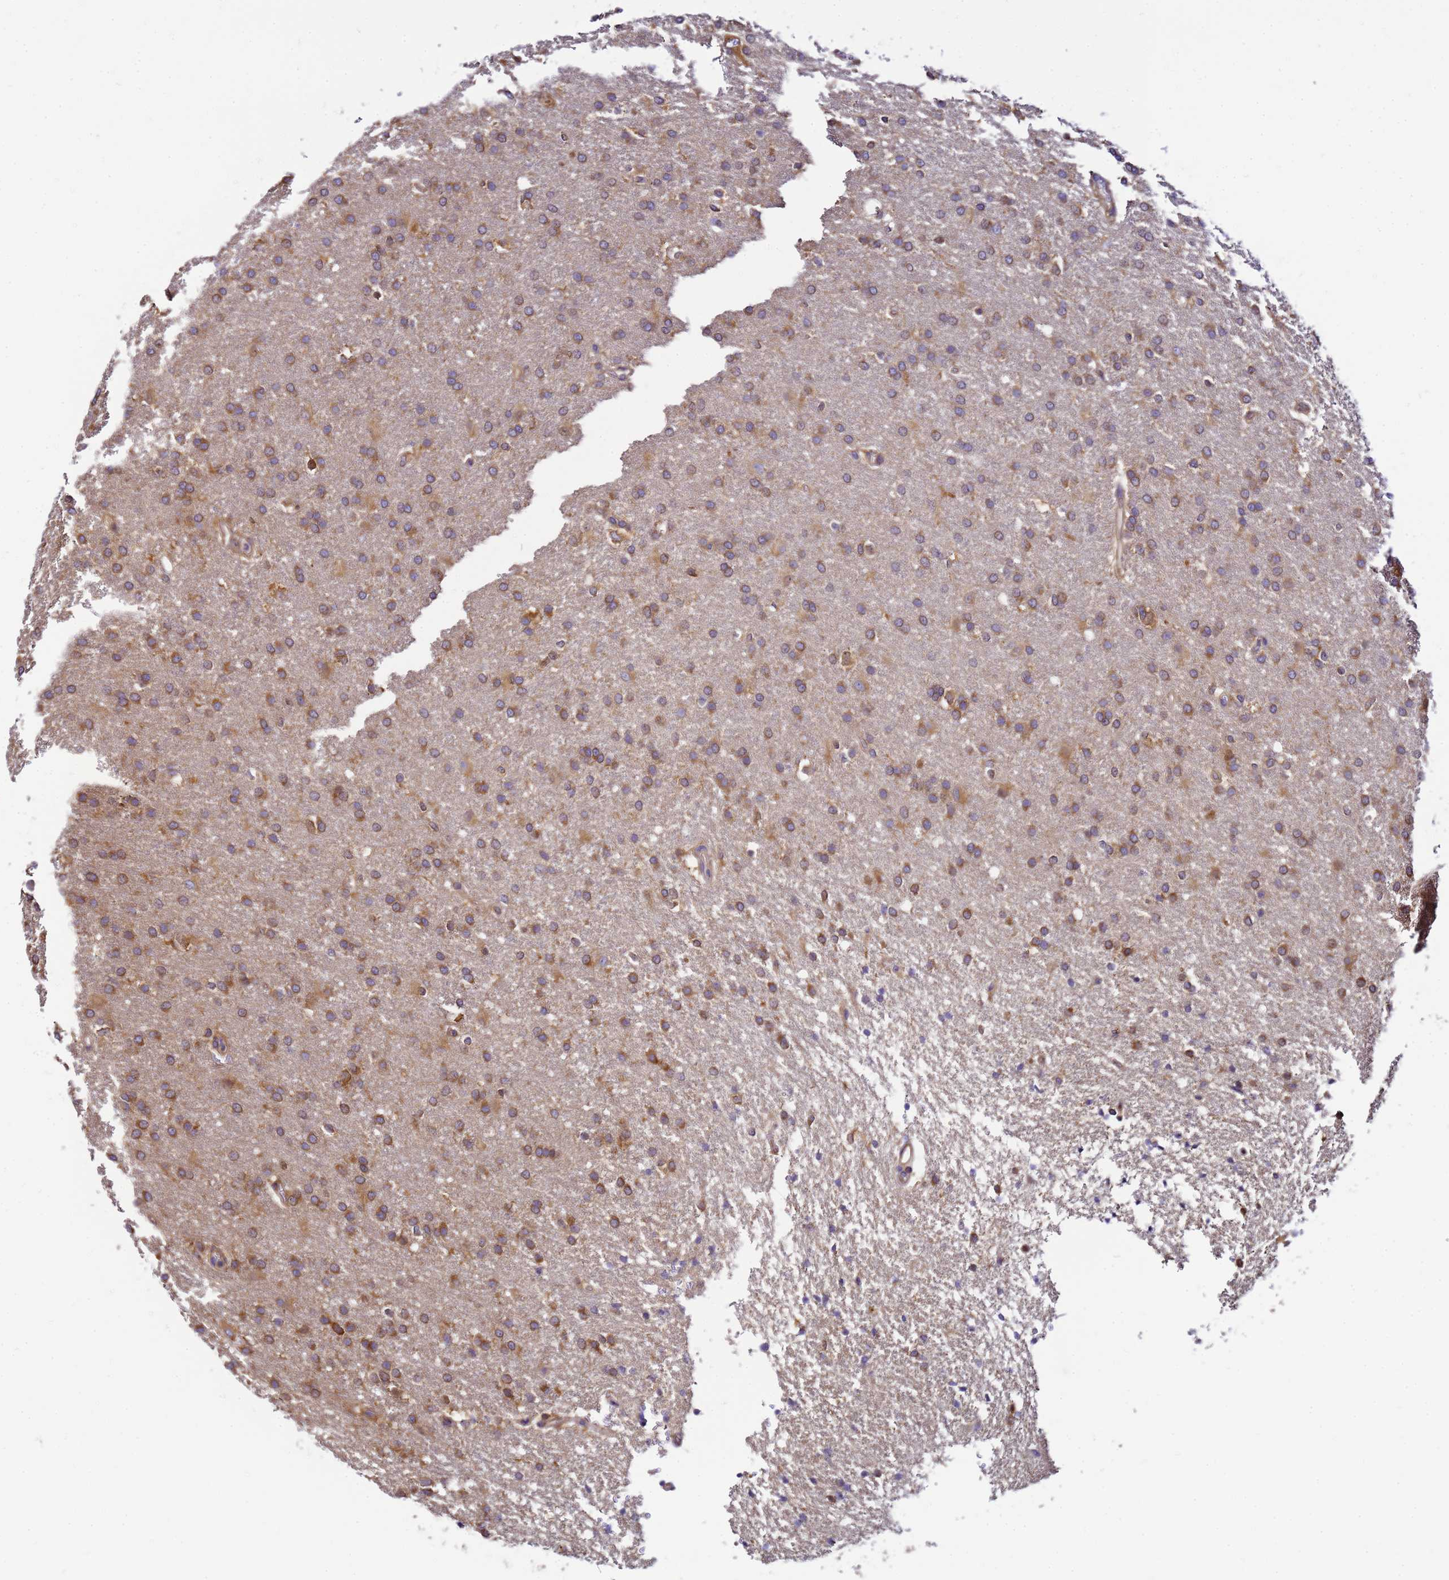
{"staining": {"intensity": "moderate", "quantity": ">75%", "location": "cytoplasmic/membranous"}, "tissue": "glioma", "cell_type": "Tumor cells", "image_type": "cancer", "snomed": [{"axis": "morphology", "description": "Glioma, malignant, High grade"}, {"axis": "topography", "description": "Brain"}], "caption": "Approximately >75% of tumor cells in glioma reveal moderate cytoplasmic/membranous protein positivity as visualized by brown immunohistochemical staining.", "gene": "NARS1", "patient": {"sex": "male", "age": 72}}